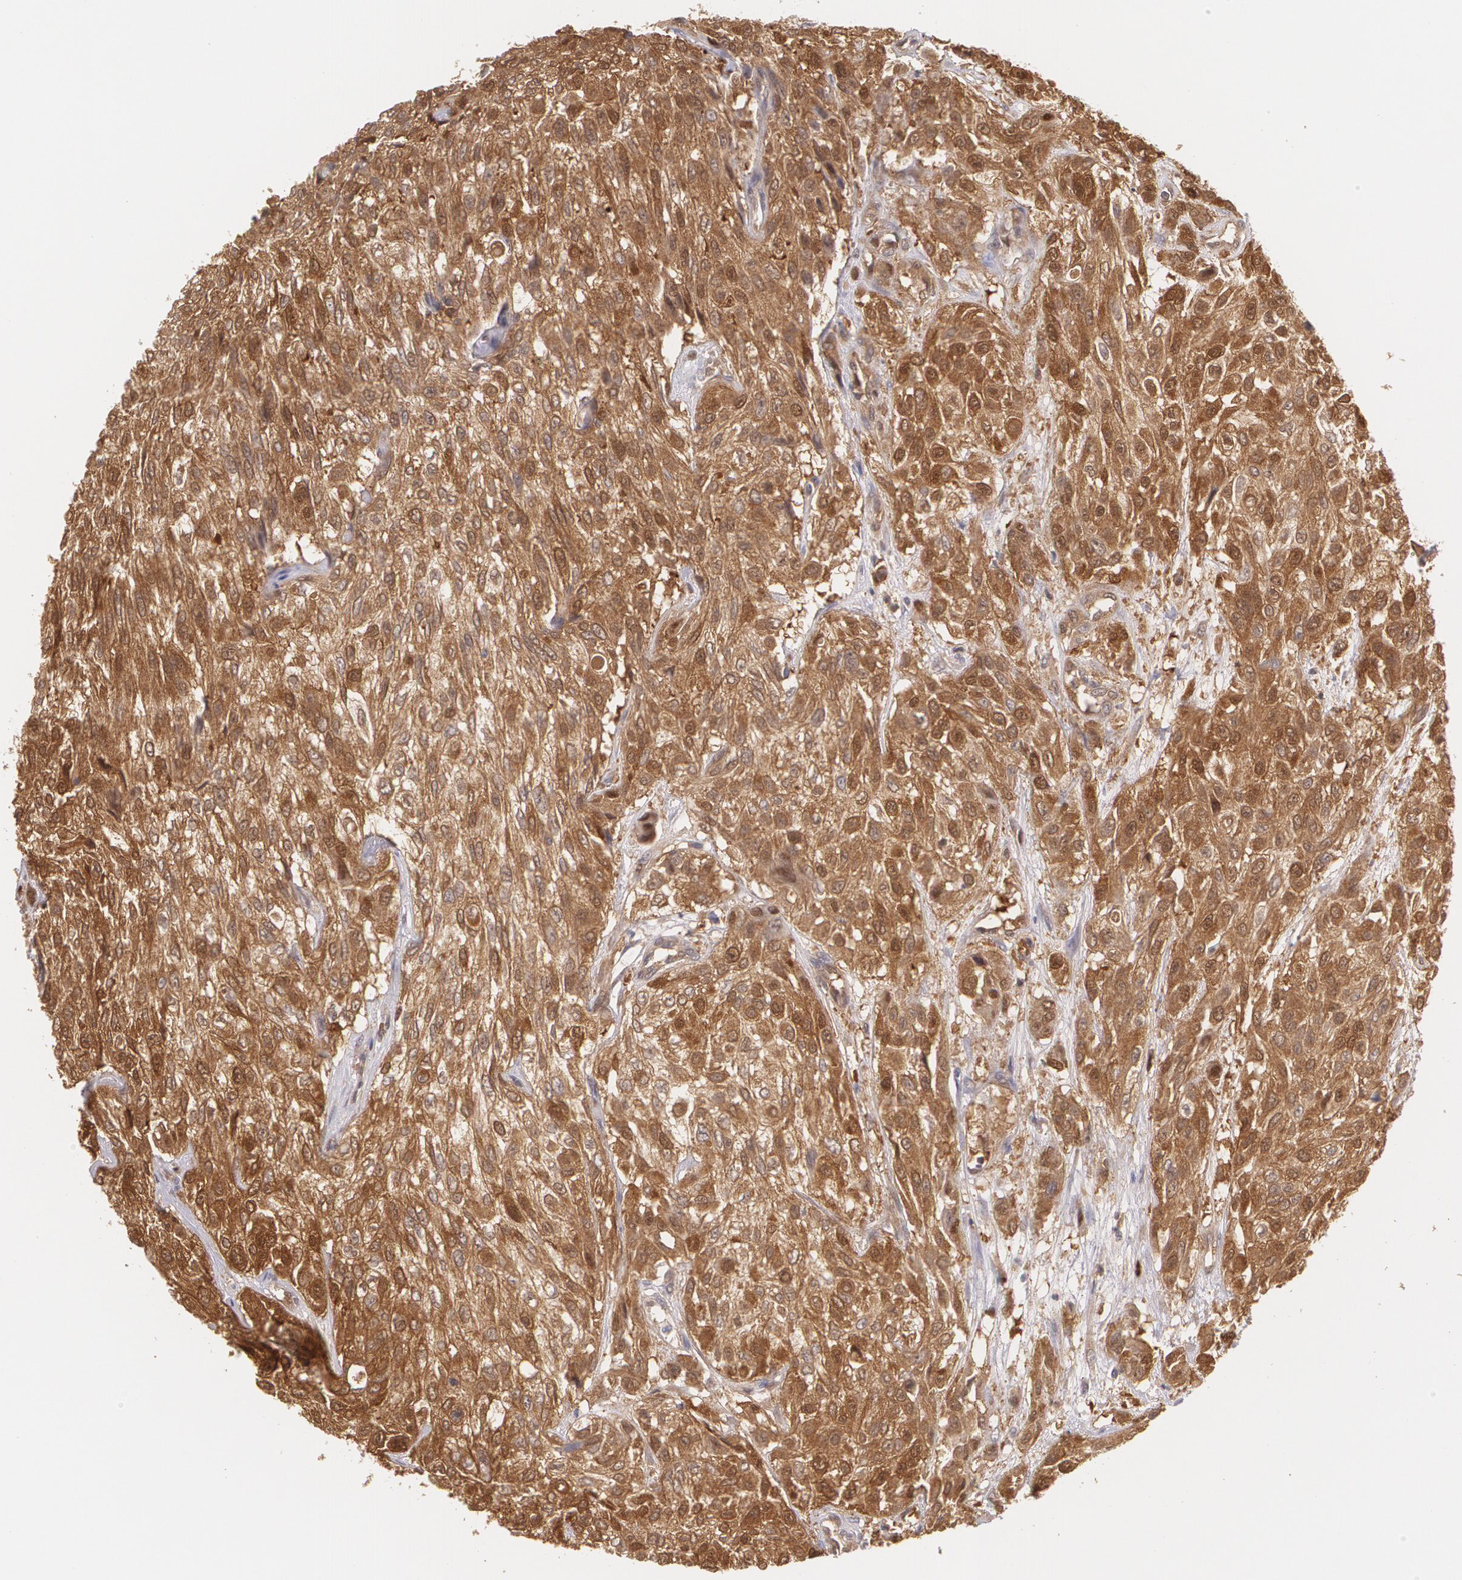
{"staining": {"intensity": "strong", "quantity": ">75%", "location": "cytoplasmic/membranous,nuclear"}, "tissue": "urothelial cancer", "cell_type": "Tumor cells", "image_type": "cancer", "snomed": [{"axis": "morphology", "description": "Urothelial carcinoma, High grade"}, {"axis": "topography", "description": "Urinary bladder"}], "caption": "Immunohistochemical staining of human urothelial cancer exhibits high levels of strong cytoplasmic/membranous and nuclear protein expression in approximately >75% of tumor cells. (brown staining indicates protein expression, while blue staining denotes nuclei).", "gene": "HSPH1", "patient": {"sex": "male", "age": 57}}